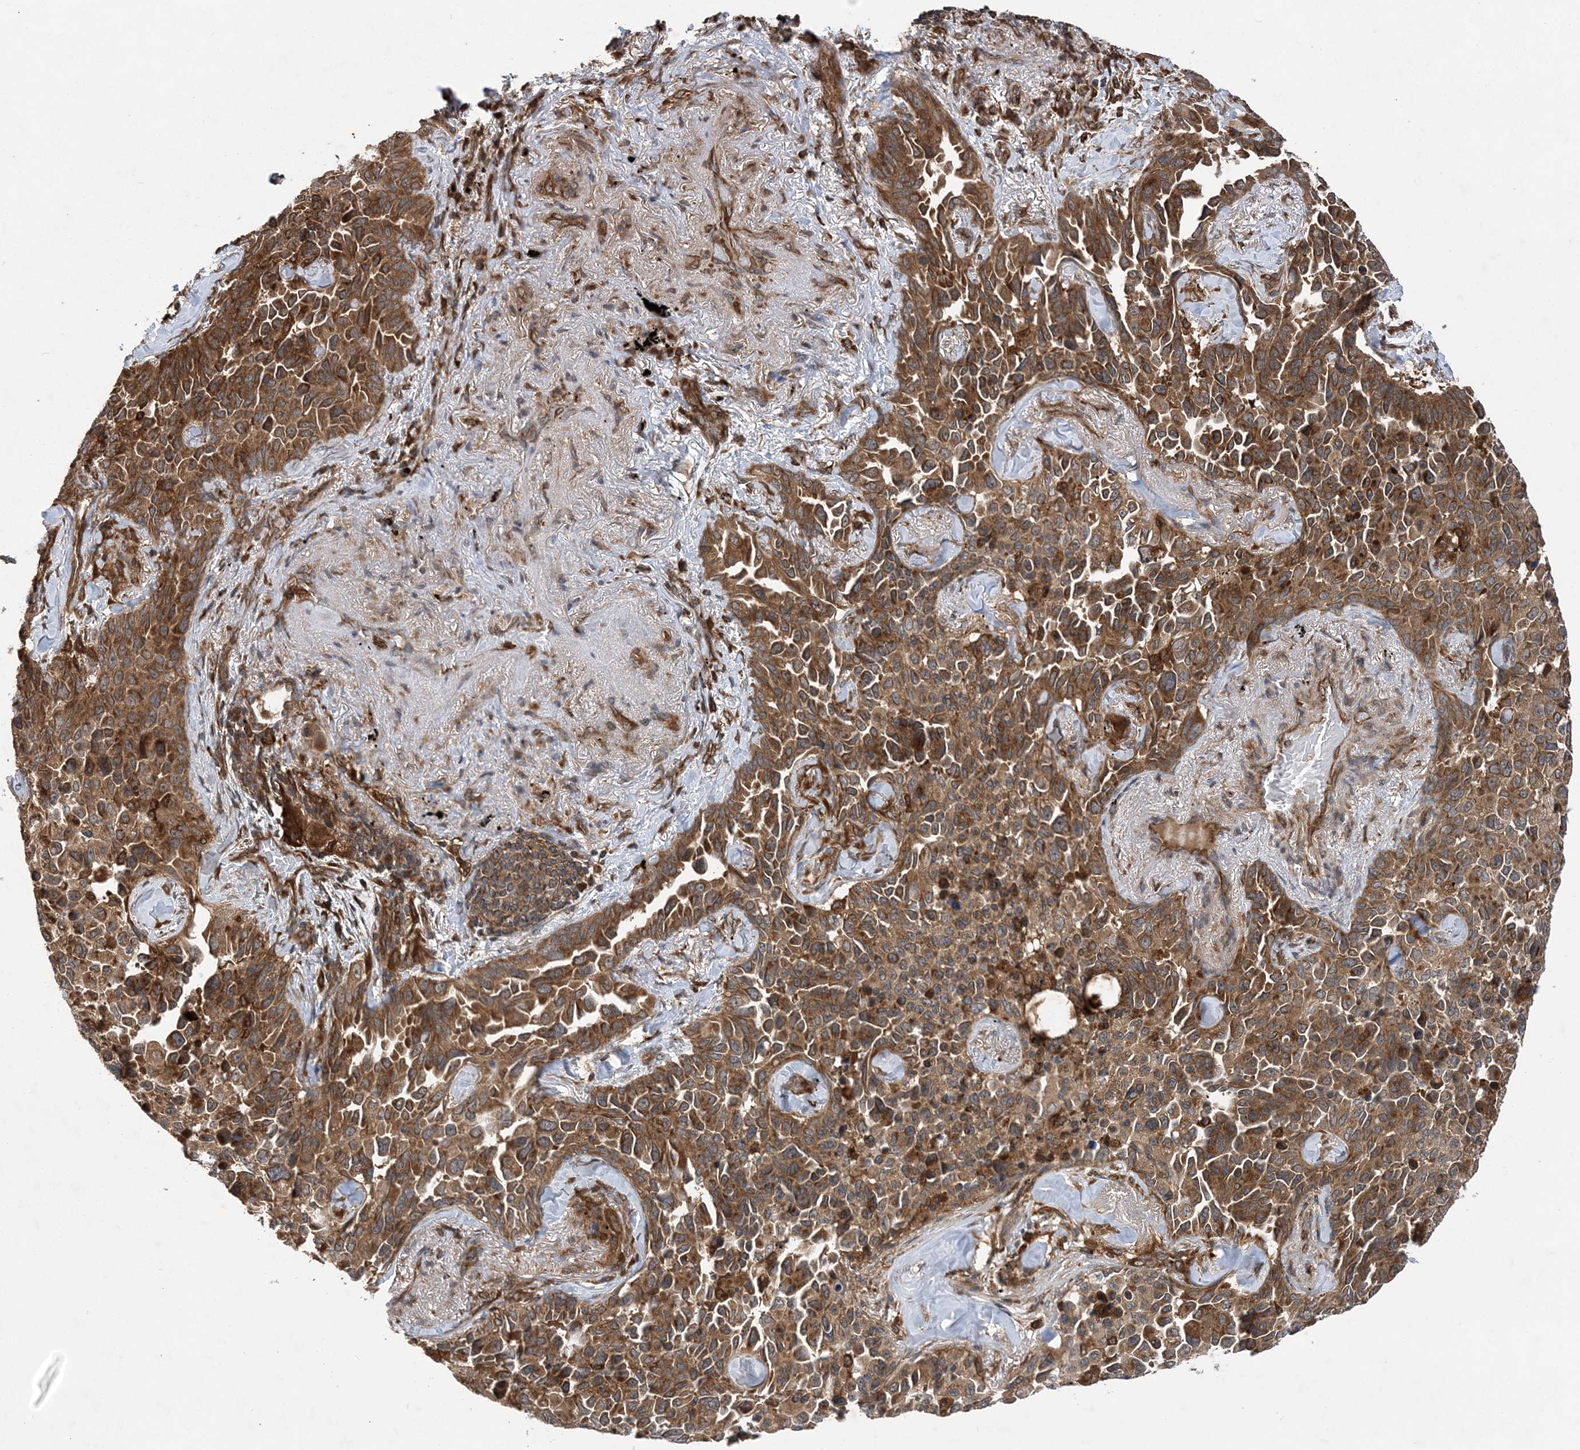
{"staining": {"intensity": "strong", "quantity": ">75%", "location": "cytoplasmic/membranous"}, "tissue": "lung cancer", "cell_type": "Tumor cells", "image_type": "cancer", "snomed": [{"axis": "morphology", "description": "Adenocarcinoma, NOS"}, {"axis": "topography", "description": "Lung"}], "caption": "Immunohistochemical staining of human lung cancer (adenocarcinoma) exhibits high levels of strong cytoplasmic/membranous protein expression in approximately >75% of tumor cells.", "gene": "ATG3", "patient": {"sex": "female", "age": 67}}